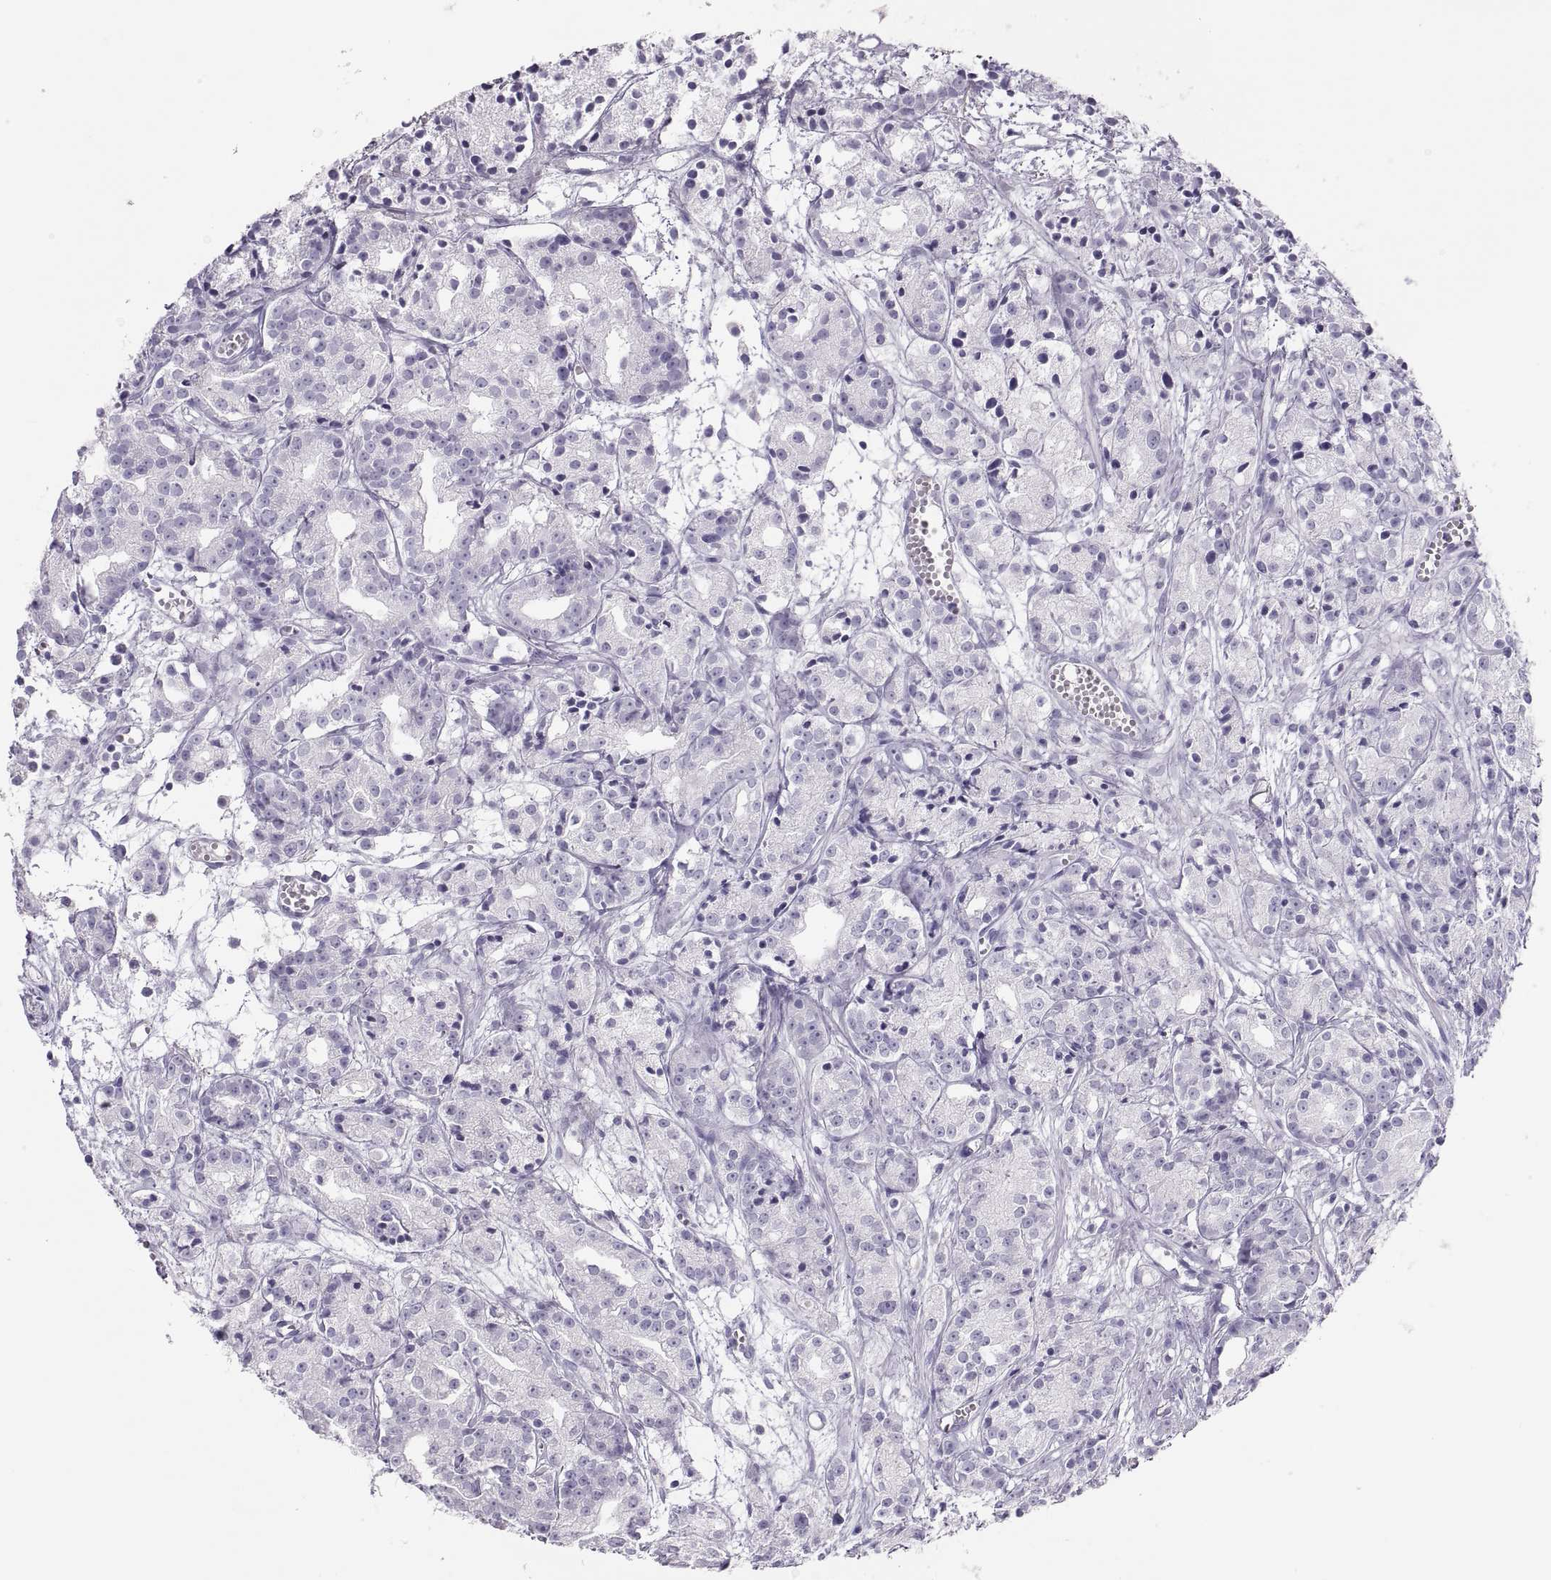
{"staining": {"intensity": "negative", "quantity": "none", "location": "none"}, "tissue": "prostate cancer", "cell_type": "Tumor cells", "image_type": "cancer", "snomed": [{"axis": "morphology", "description": "Adenocarcinoma, Medium grade"}, {"axis": "topography", "description": "Prostate"}], "caption": "Tumor cells show no significant protein staining in medium-grade adenocarcinoma (prostate).", "gene": "SEMG1", "patient": {"sex": "male", "age": 74}}